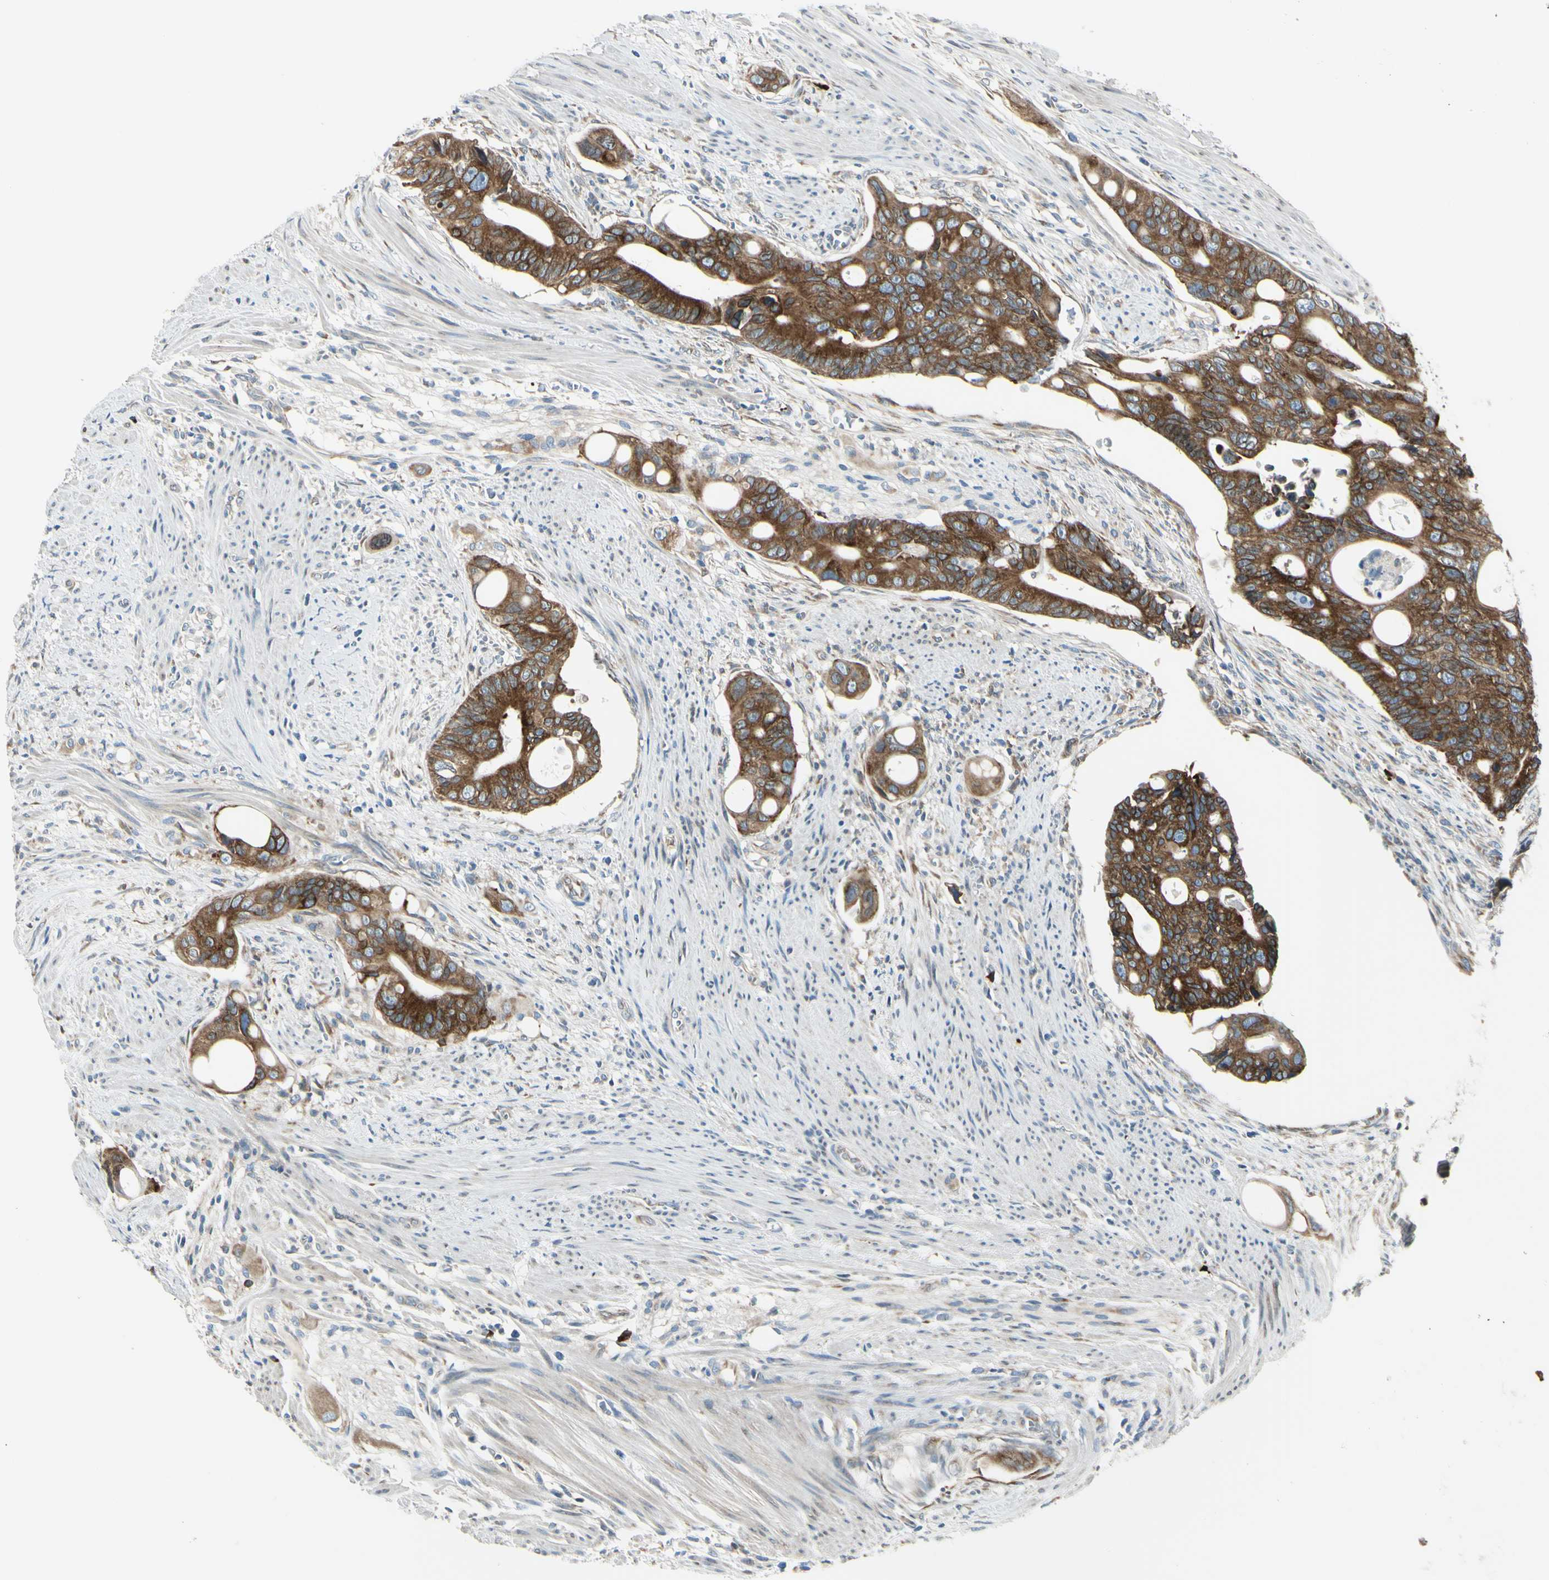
{"staining": {"intensity": "strong", "quantity": ">75%", "location": "cytoplasmic/membranous"}, "tissue": "colorectal cancer", "cell_type": "Tumor cells", "image_type": "cancer", "snomed": [{"axis": "morphology", "description": "Adenocarcinoma, NOS"}, {"axis": "topography", "description": "Colon"}], "caption": "DAB immunohistochemical staining of colorectal adenocarcinoma exhibits strong cytoplasmic/membranous protein expression in approximately >75% of tumor cells.", "gene": "SELENOS", "patient": {"sex": "female", "age": 57}}